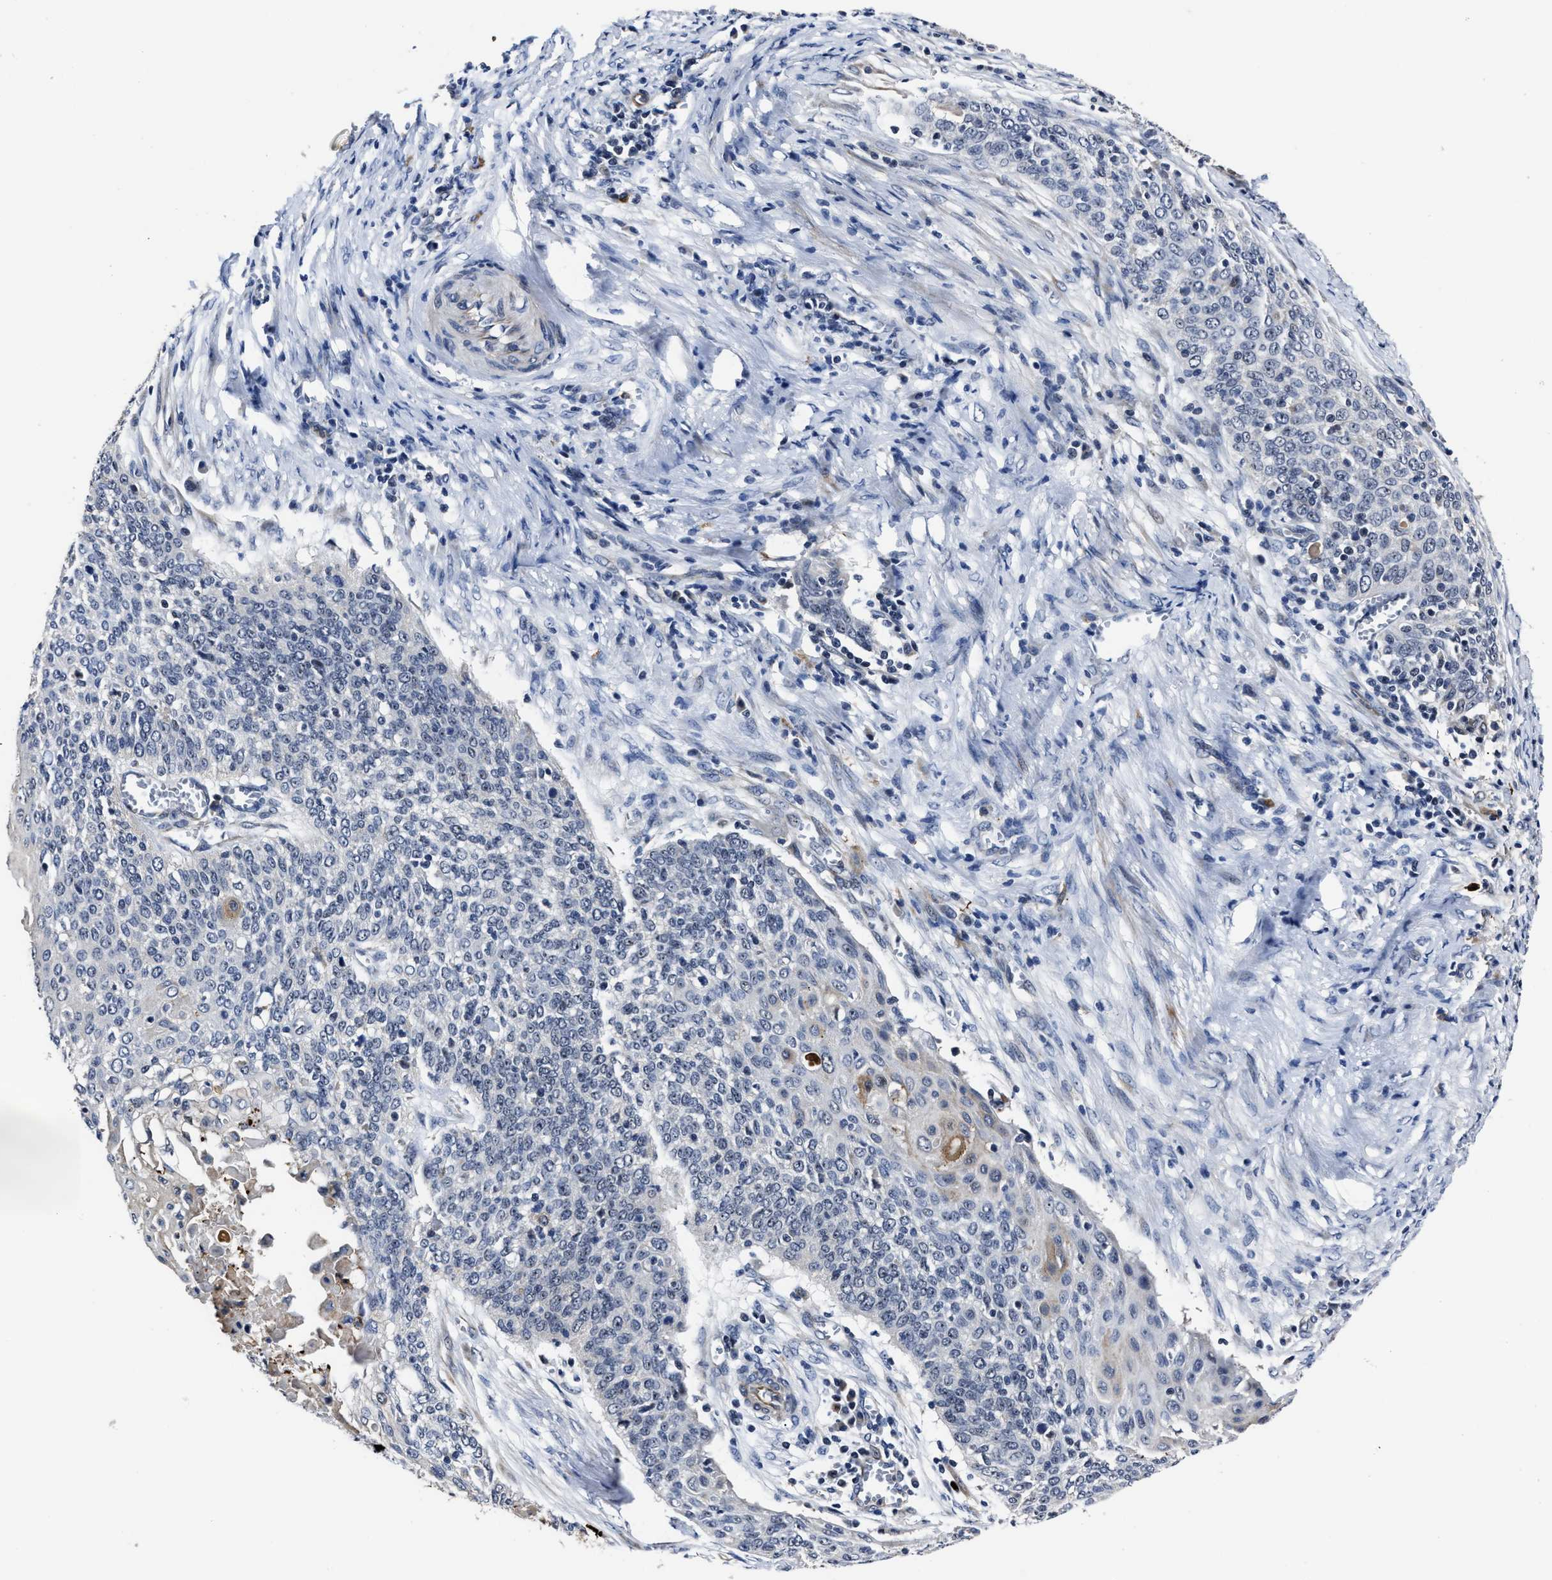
{"staining": {"intensity": "weak", "quantity": "25%-75%", "location": "cytoplasmic/membranous"}, "tissue": "cervical cancer", "cell_type": "Tumor cells", "image_type": "cancer", "snomed": [{"axis": "morphology", "description": "Squamous cell carcinoma, NOS"}, {"axis": "topography", "description": "Cervix"}], "caption": "A photomicrograph of cervical squamous cell carcinoma stained for a protein demonstrates weak cytoplasmic/membranous brown staining in tumor cells. Immunohistochemistry (ihc) stains the protein in brown and the nuclei are stained blue.", "gene": "RSBN1L", "patient": {"sex": "female", "age": 39}}